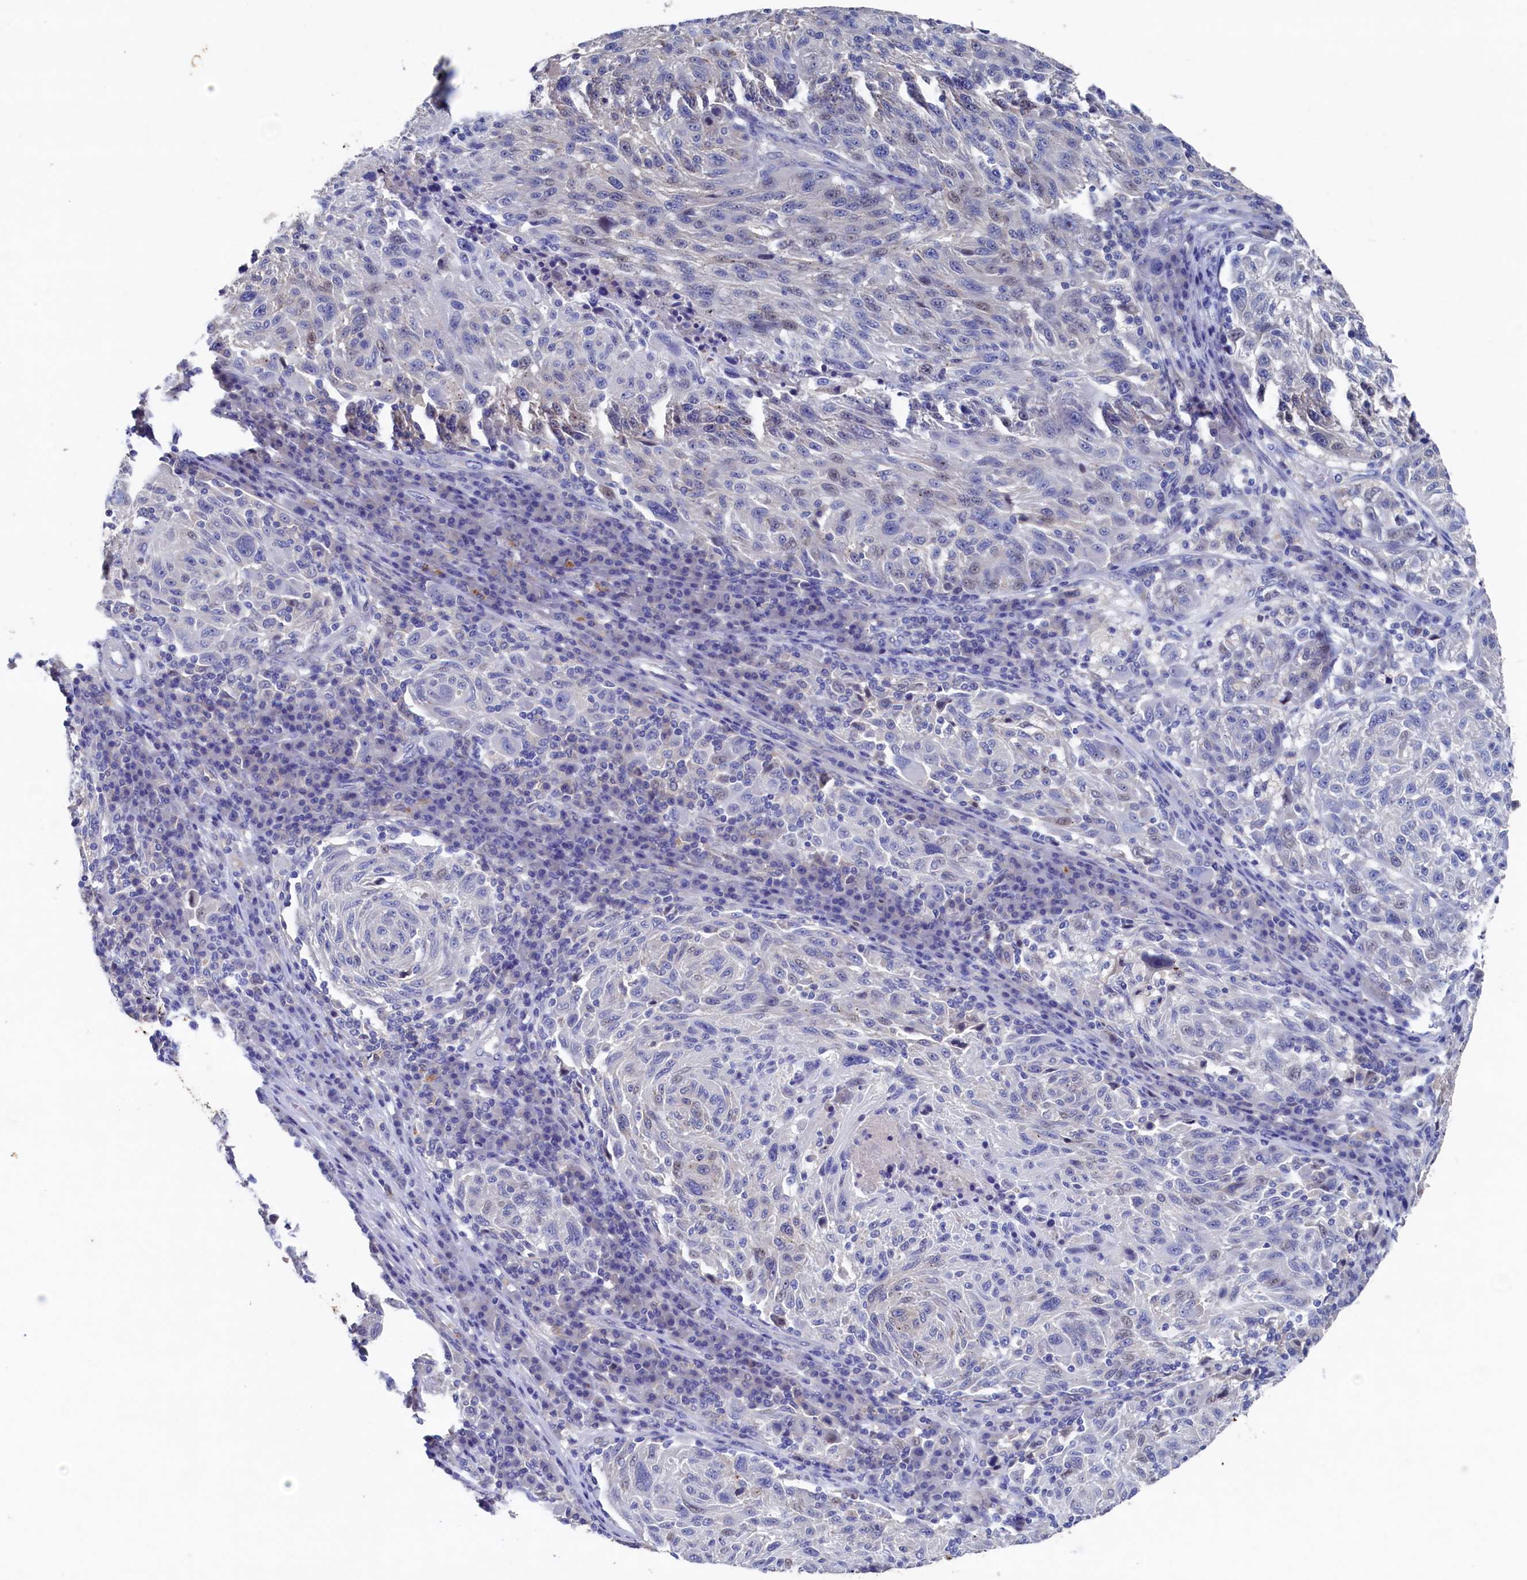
{"staining": {"intensity": "negative", "quantity": "none", "location": "none"}, "tissue": "melanoma", "cell_type": "Tumor cells", "image_type": "cancer", "snomed": [{"axis": "morphology", "description": "Malignant melanoma, NOS"}, {"axis": "topography", "description": "Skin"}], "caption": "An IHC image of melanoma is shown. There is no staining in tumor cells of melanoma.", "gene": "CBLIF", "patient": {"sex": "male", "age": 53}}